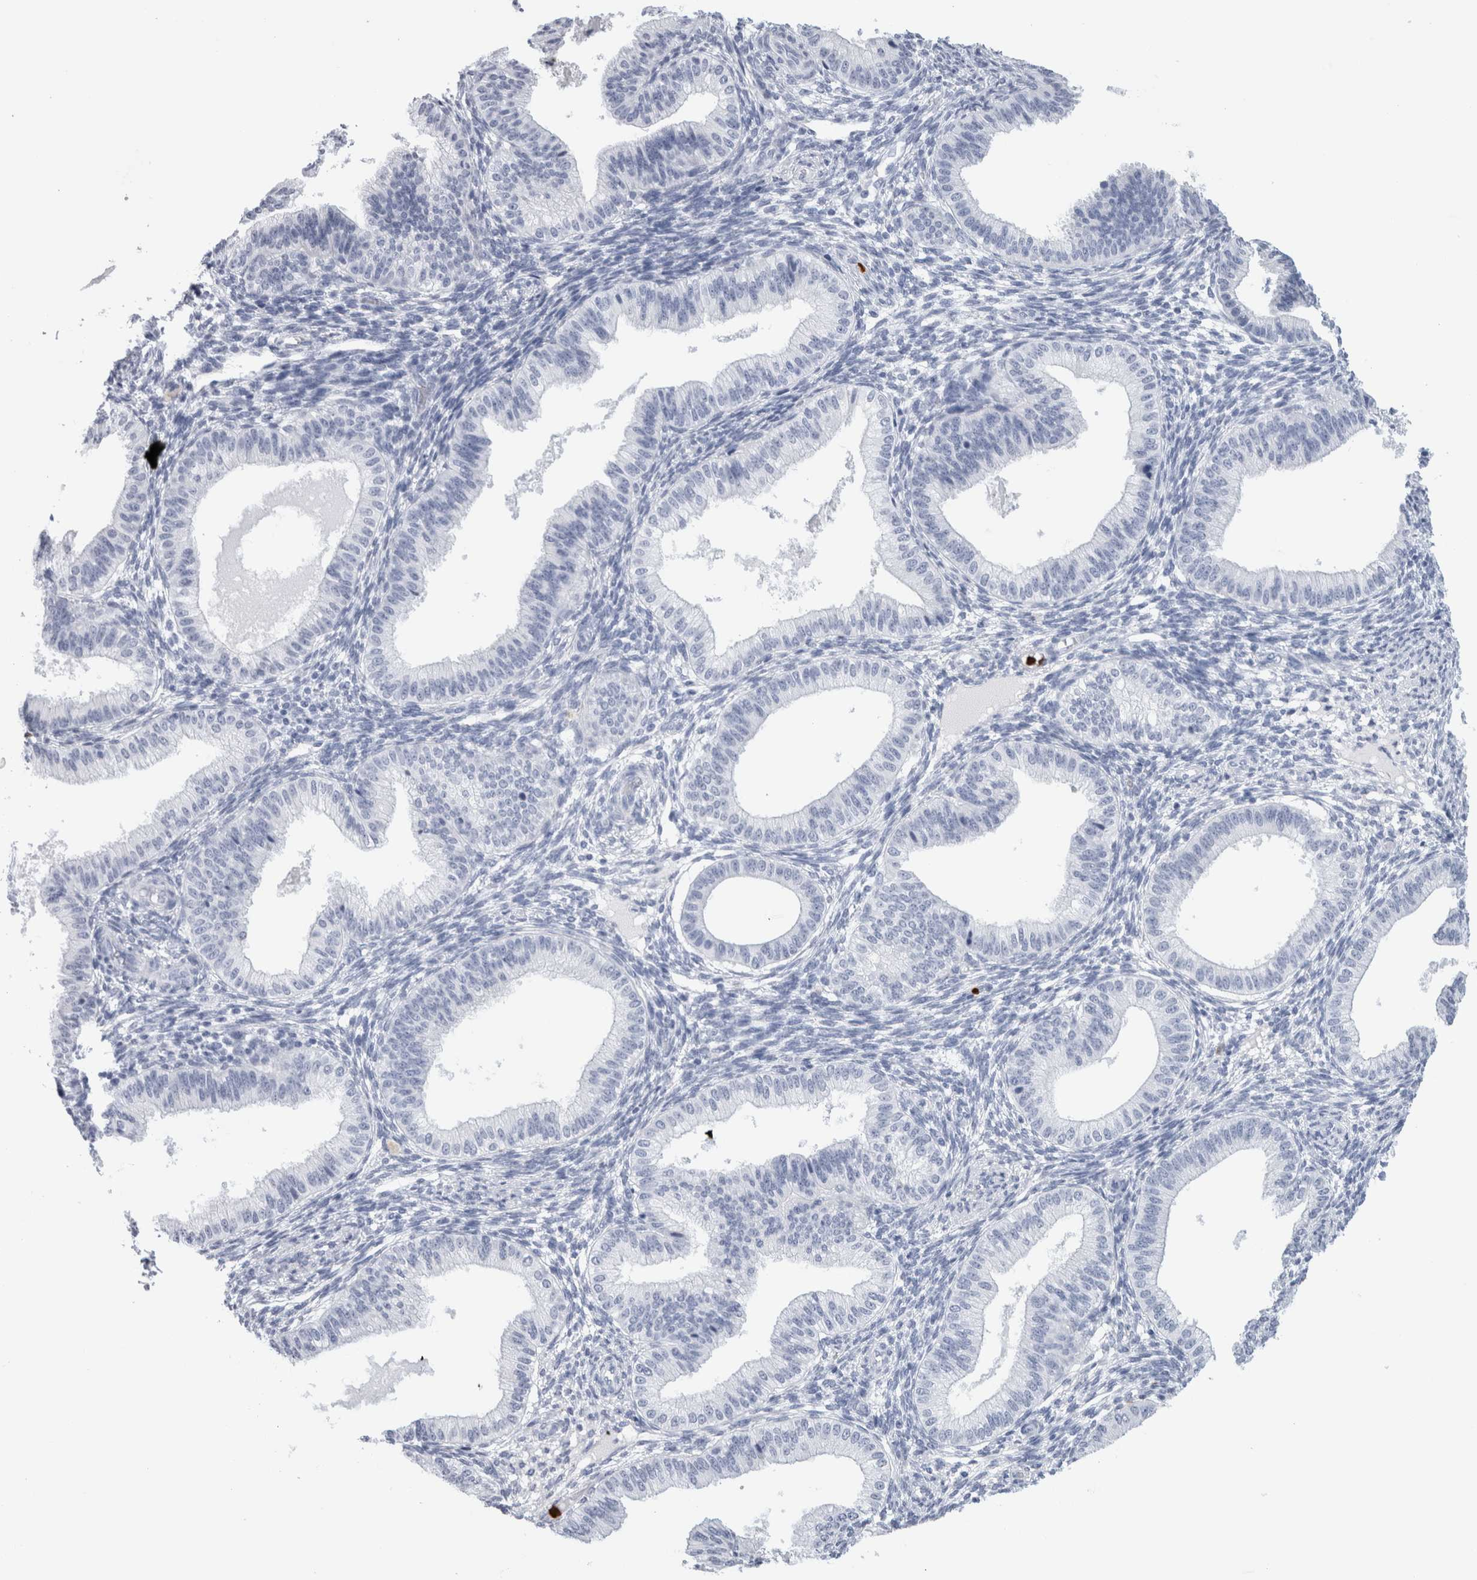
{"staining": {"intensity": "negative", "quantity": "none", "location": "none"}, "tissue": "endometrium", "cell_type": "Cells in endometrial stroma", "image_type": "normal", "snomed": [{"axis": "morphology", "description": "Normal tissue, NOS"}, {"axis": "topography", "description": "Endometrium"}], "caption": "High power microscopy histopathology image of an immunohistochemistry histopathology image of unremarkable endometrium, revealing no significant positivity in cells in endometrial stroma.", "gene": "S100A8", "patient": {"sex": "female", "age": 39}}